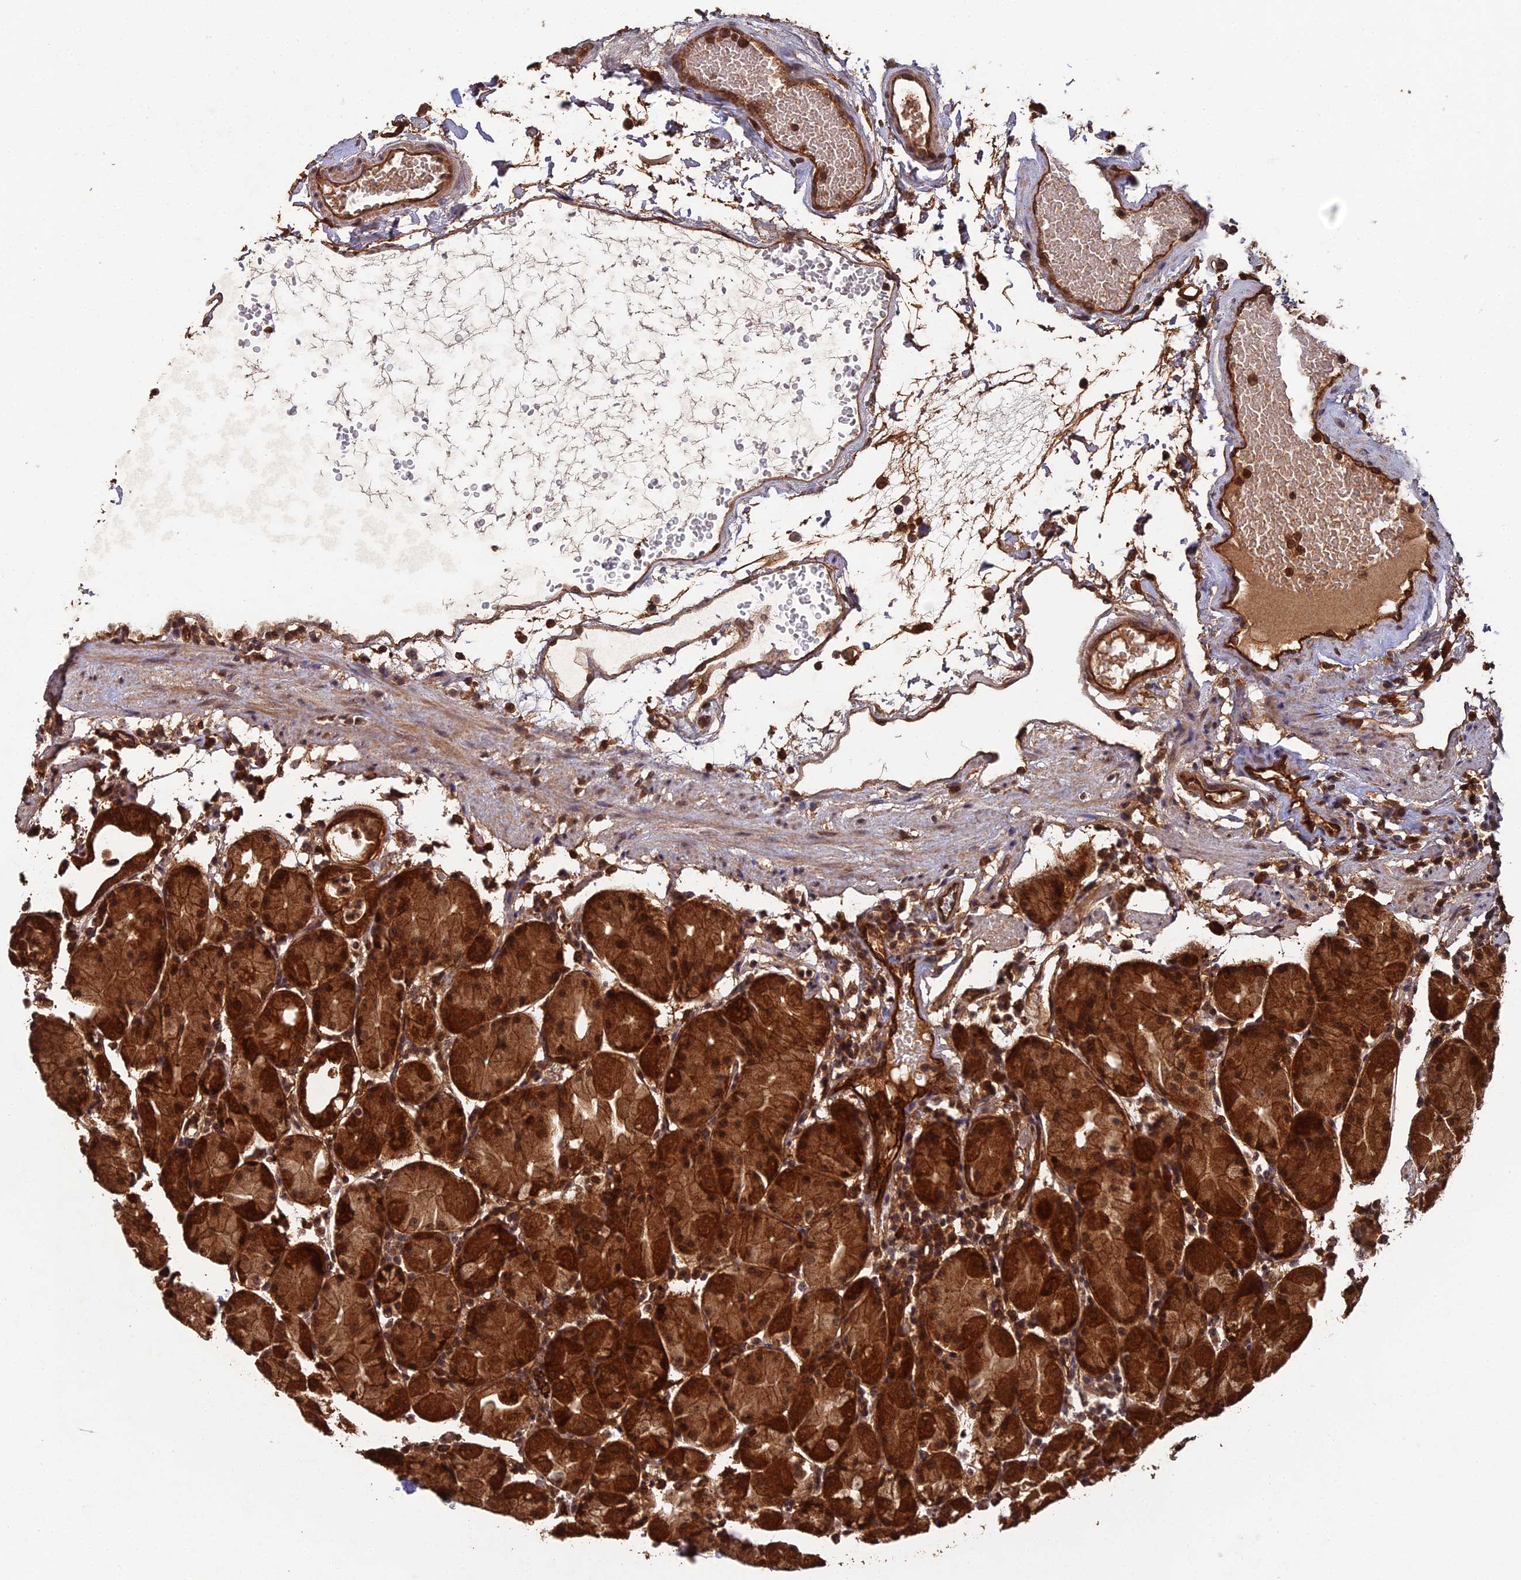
{"staining": {"intensity": "strong", "quantity": ">75%", "location": "cytoplasmic/membranous,nuclear"}, "tissue": "stomach", "cell_type": "Glandular cells", "image_type": "normal", "snomed": [{"axis": "morphology", "description": "Normal tissue, NOS"}, {"axis": "topography", "description": "Stomach"}, {"axis": "topography", "description": "Stomach, lower"}], "caption": "Benign stomach was stained to show a protein in brown. There is high levels of strong cytoplasmic/membranous,nuclear staining in approximately >75% of glandular cells. Using DAB (3,3'-diaminobenzidine) (brown) and hematoxylin (blue) stains, captured at high magnification using brightfield microscopy.", "gene": "RALGAPA2", "patient": {"sex": "female", "age": 75}}